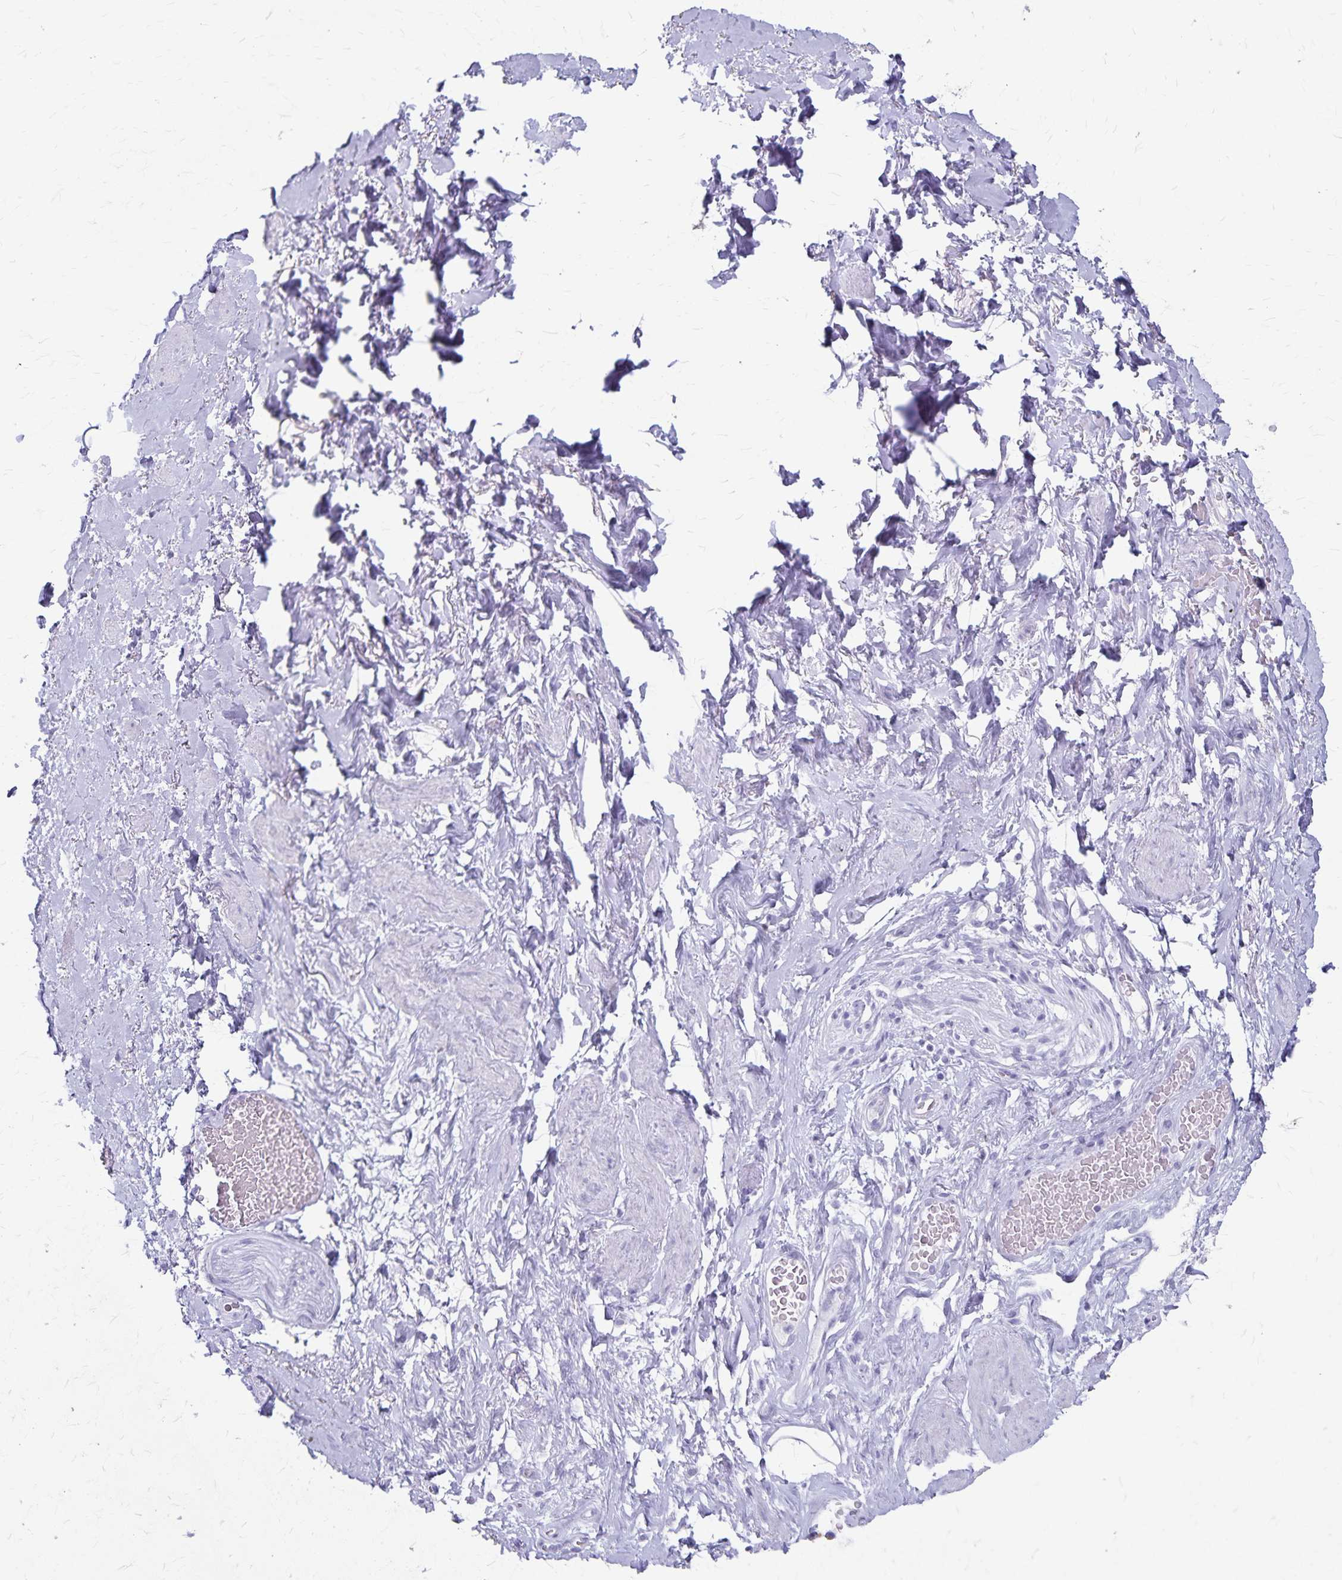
{"staining": {"intensity": "negative", "quantity": "none", "location": "none"}, "tissue": "adipose tissue", "cell_type": "Adipocytes", "image_type": "normal", "snomed": [{"axis": "morphology", "description": "Normal tissue, NOS"}, {"axis": "topography", "description": "Vagina"}, {"axis": "topography", "description": "Peripheral nerve tissue"}], "caption": "Immunohistochemical staining of benign adipose tissue shows no significant staining in adipocytes.", "gene": "GPBAR1", "patient": {"sex": "female", "age": 71}}